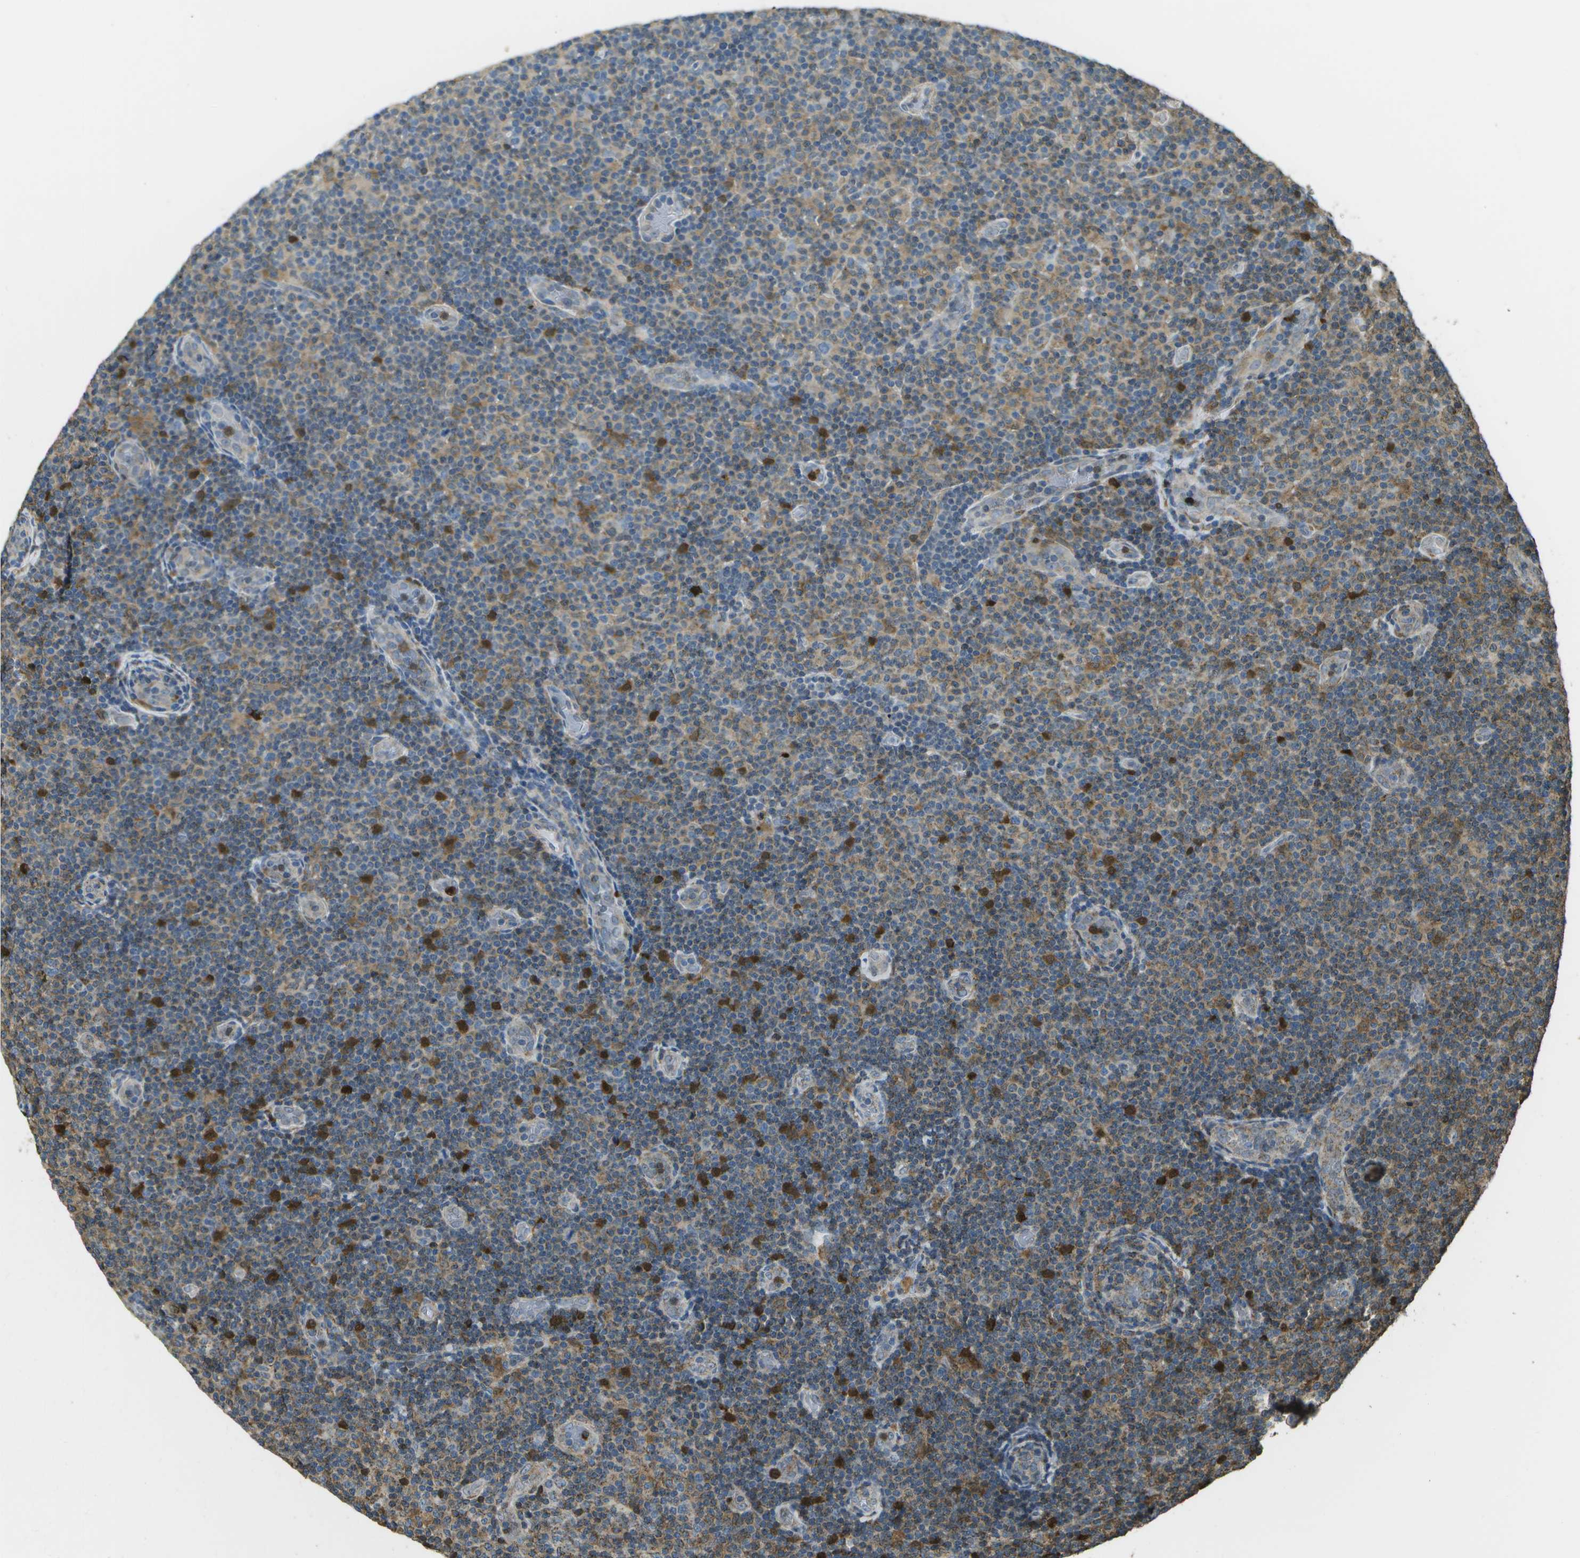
{"staining": {"intensity": "weak", "quantity": ">75%", "location": "cytoplasmic/membranous"}, "tissue": "lymphoma", "cell_type": "Tumor cells", "image_type": "cancer", "snomed": [{"axis": "morphology", "description": "Malignant lymphoma, non-Hodgkin's type, Low grade"}, {"axis": "topography", "description": "Lymph node"}], "caption": "High-magnification brightfield microscopy of lymphoma stained with DAB (brown) and counterstained with hematoxylin (blue). tumor cells exhibit weak cytoplasmic/membranous expression is appreciated in about>75% of cells.", "gene": "CACHD1", "patient": {"sex": "male", "age": 83}}